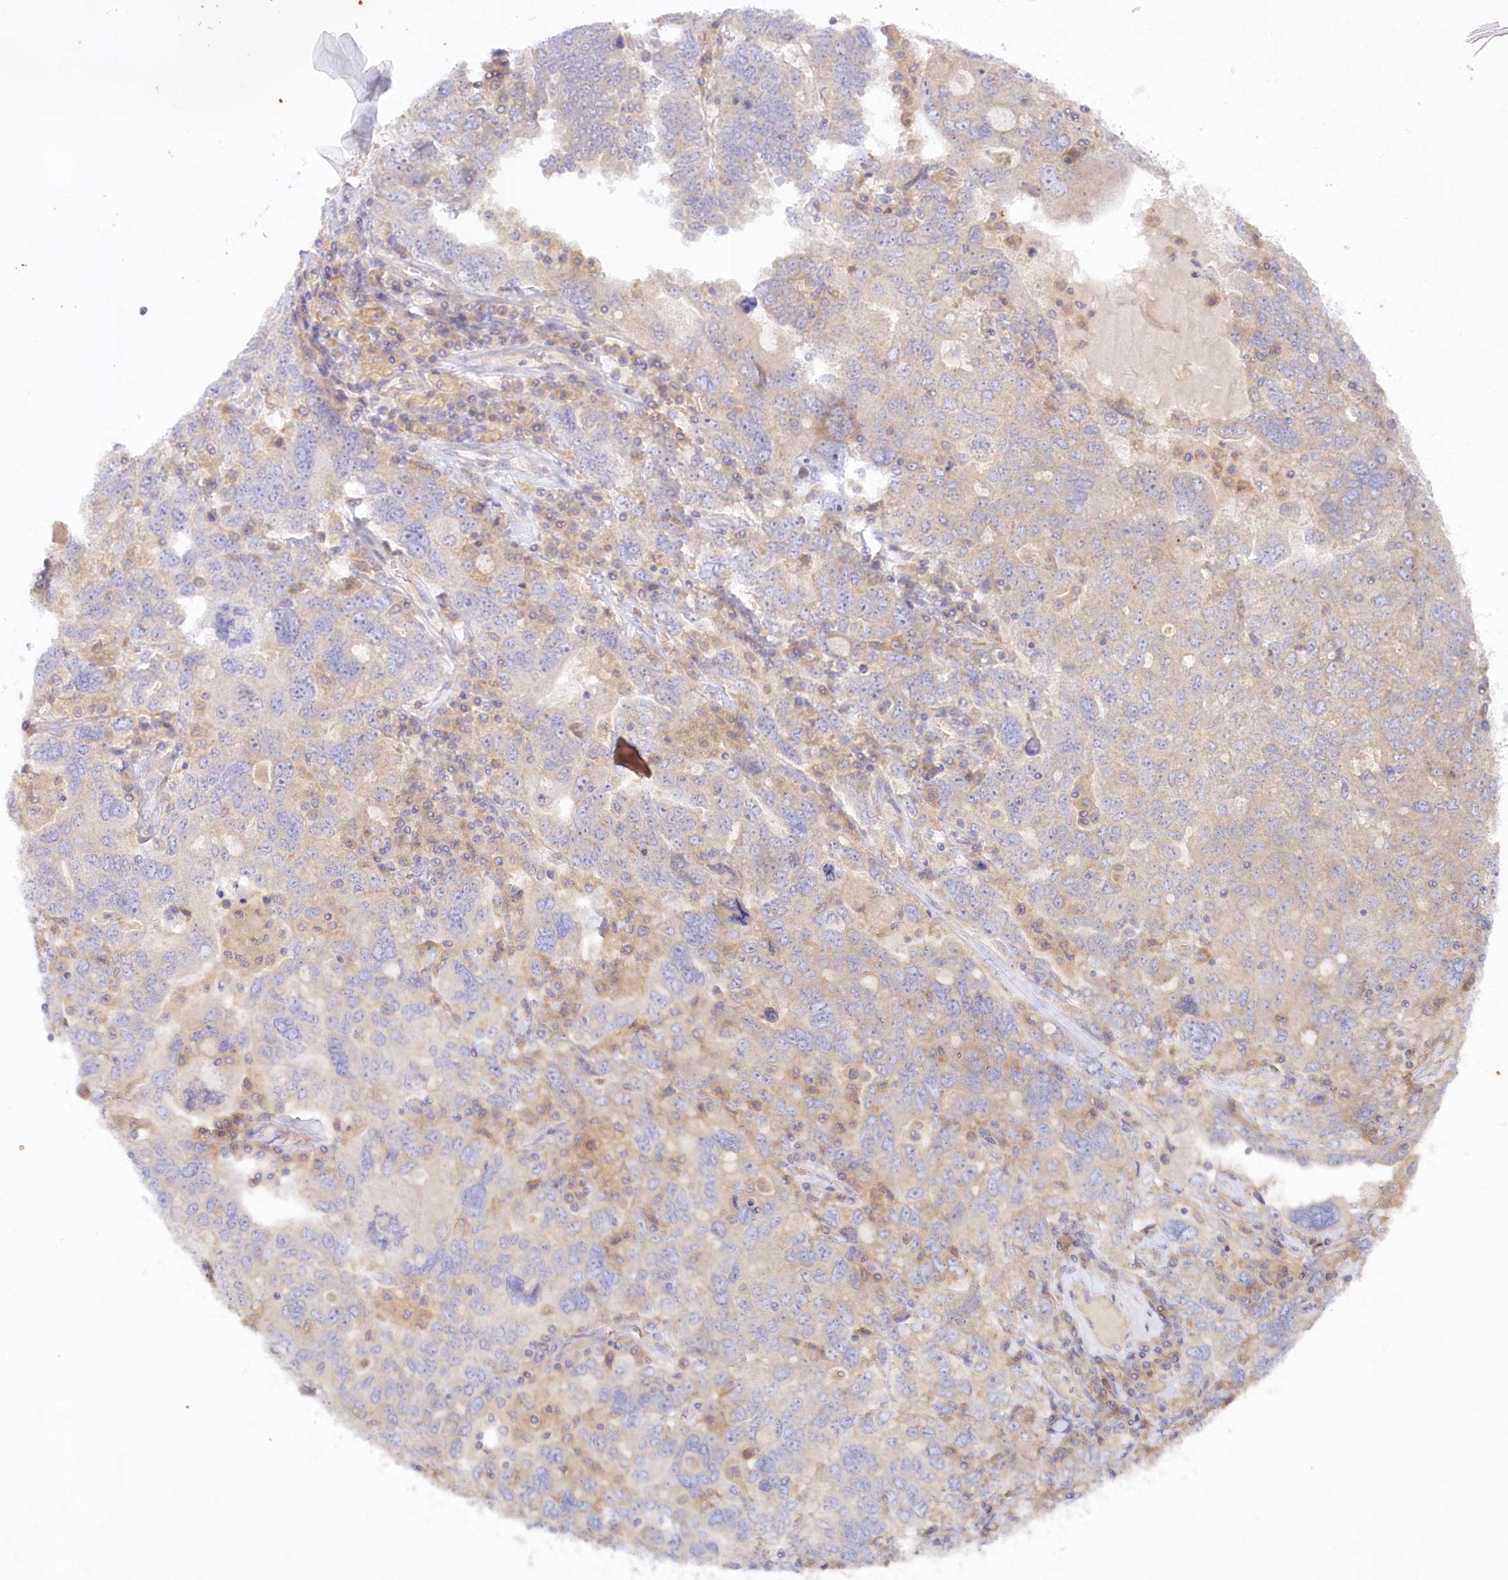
{"staining": {"intensity": "negative", "quantity": "none", "location": "none"}, "tissue": "ovarian cancer", "cell_type": "Tumor cells", "image_type": "cancer", "snomed": [{"axis": "morphology", "description": "Carcinoma, endometroid"}, {"axis": "topography", "description": "Ovary"}], "caption": "Ovarian cancer was stained to show a protein in brown. There is no significant positivity in tumor cells.", "gene": "TNIP1", "patient": {"sex": "female", "age": 62}}